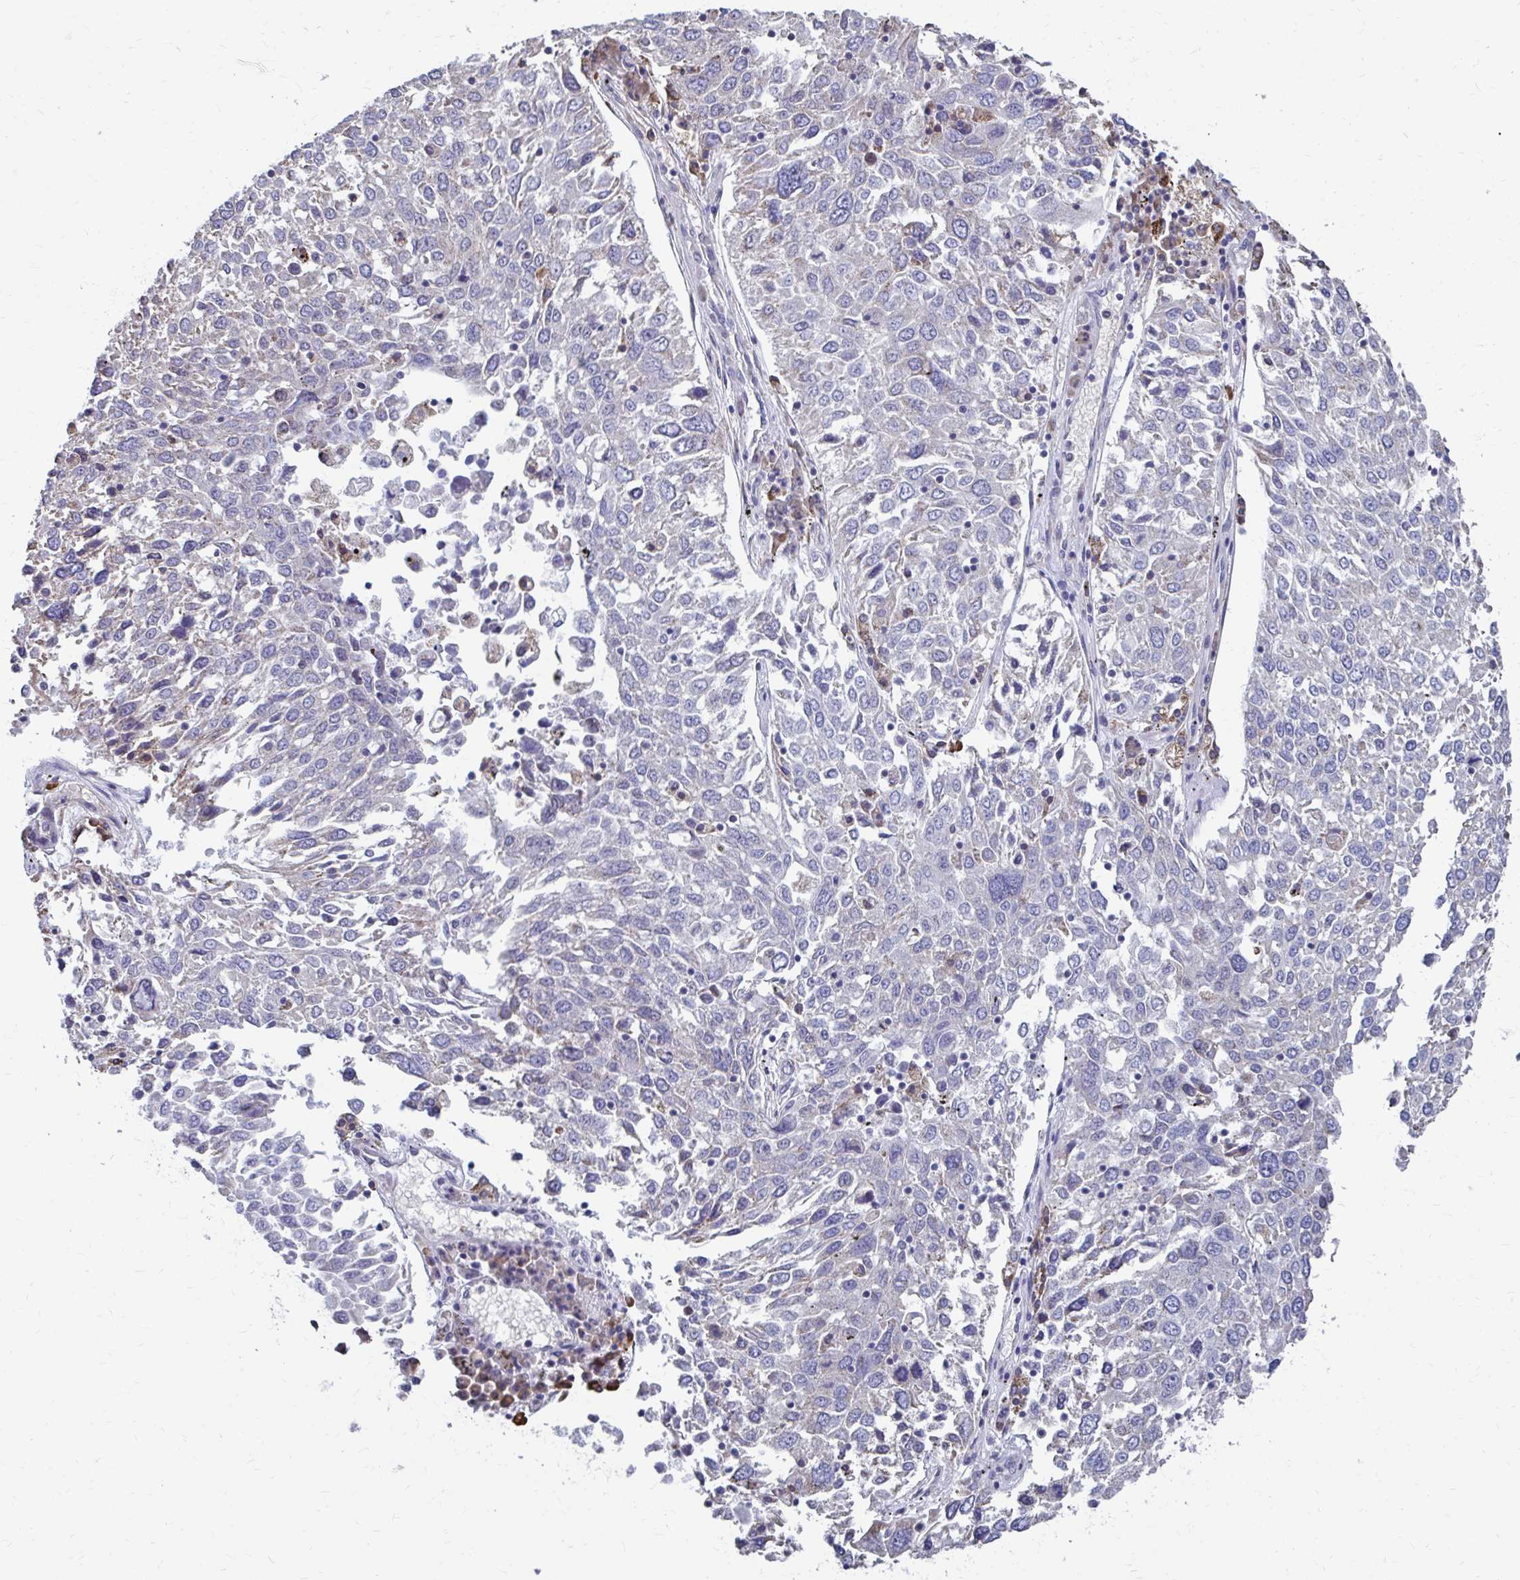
{"staining": {"intensity": "negative", "quantity": "none", "location": "none"}, "tissue": "lung cancer", "cell_type": "Tumor cells", "image_type": "cancer", "snomed": [{"axis": "morphology", "description": "Squamous cell carcinoma, NOS"}, {"axis": "topography", "description": "Lung"}], "caption": "DAB (3,3'-diaminobenzidine) immunohistochemical staining of human lung squamous cell carcinoma demonstrates no significant staining in tumor cells. (Brightfield microscopy of DAB (3,3'-diaminobenzidine) IHC at high magnification).", "gene": "FKBP2", "patient": {"sex": "male", "age": 65}}